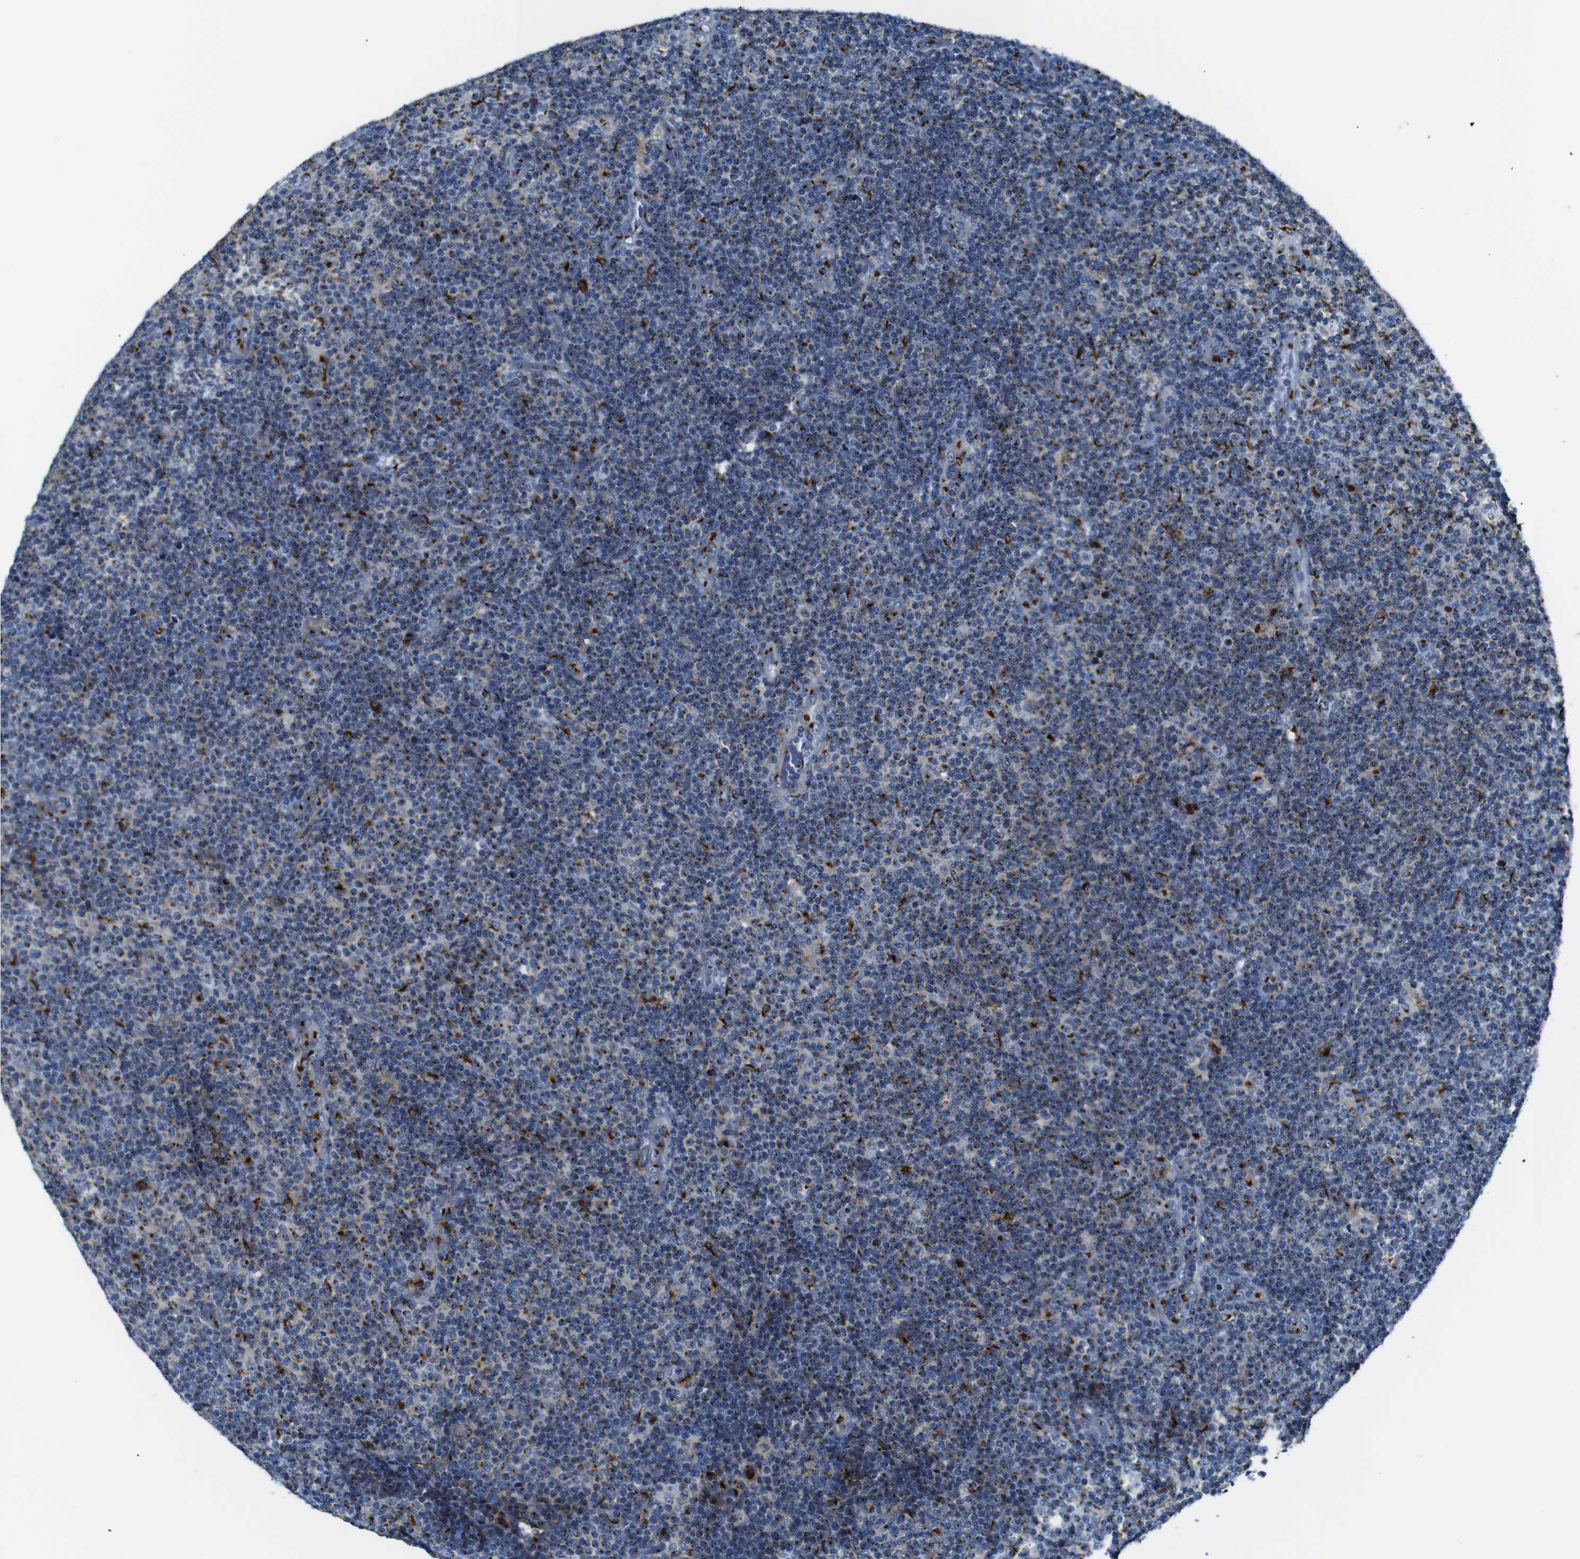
{"staining": {"intensity": "moderate", "quantity": "<25%", "location": "cytoplasmic/membranous"}, "tissue": "lymphoma", "cell_type": "Tumor cells", "image_type": "cancer", "snomed": [{"axis": "morphology", "description": "Malignant lymphoma, non-Hodgkin's type, Low grade"}, {"axis": "topography", "description": "Lymph node"}], "caption": "IHC (DAB) staining of low-grade malignant lymphoma, non-Hodgkin's type displays moderate cytoplasmic/membranous protein expression in approximately <25% of tumor cells. (brown staining indicates protein expression, while blue staining denotes nuclei).", "gene": "TGOLN2", "patient": {"sex": "male", "age": 83}}